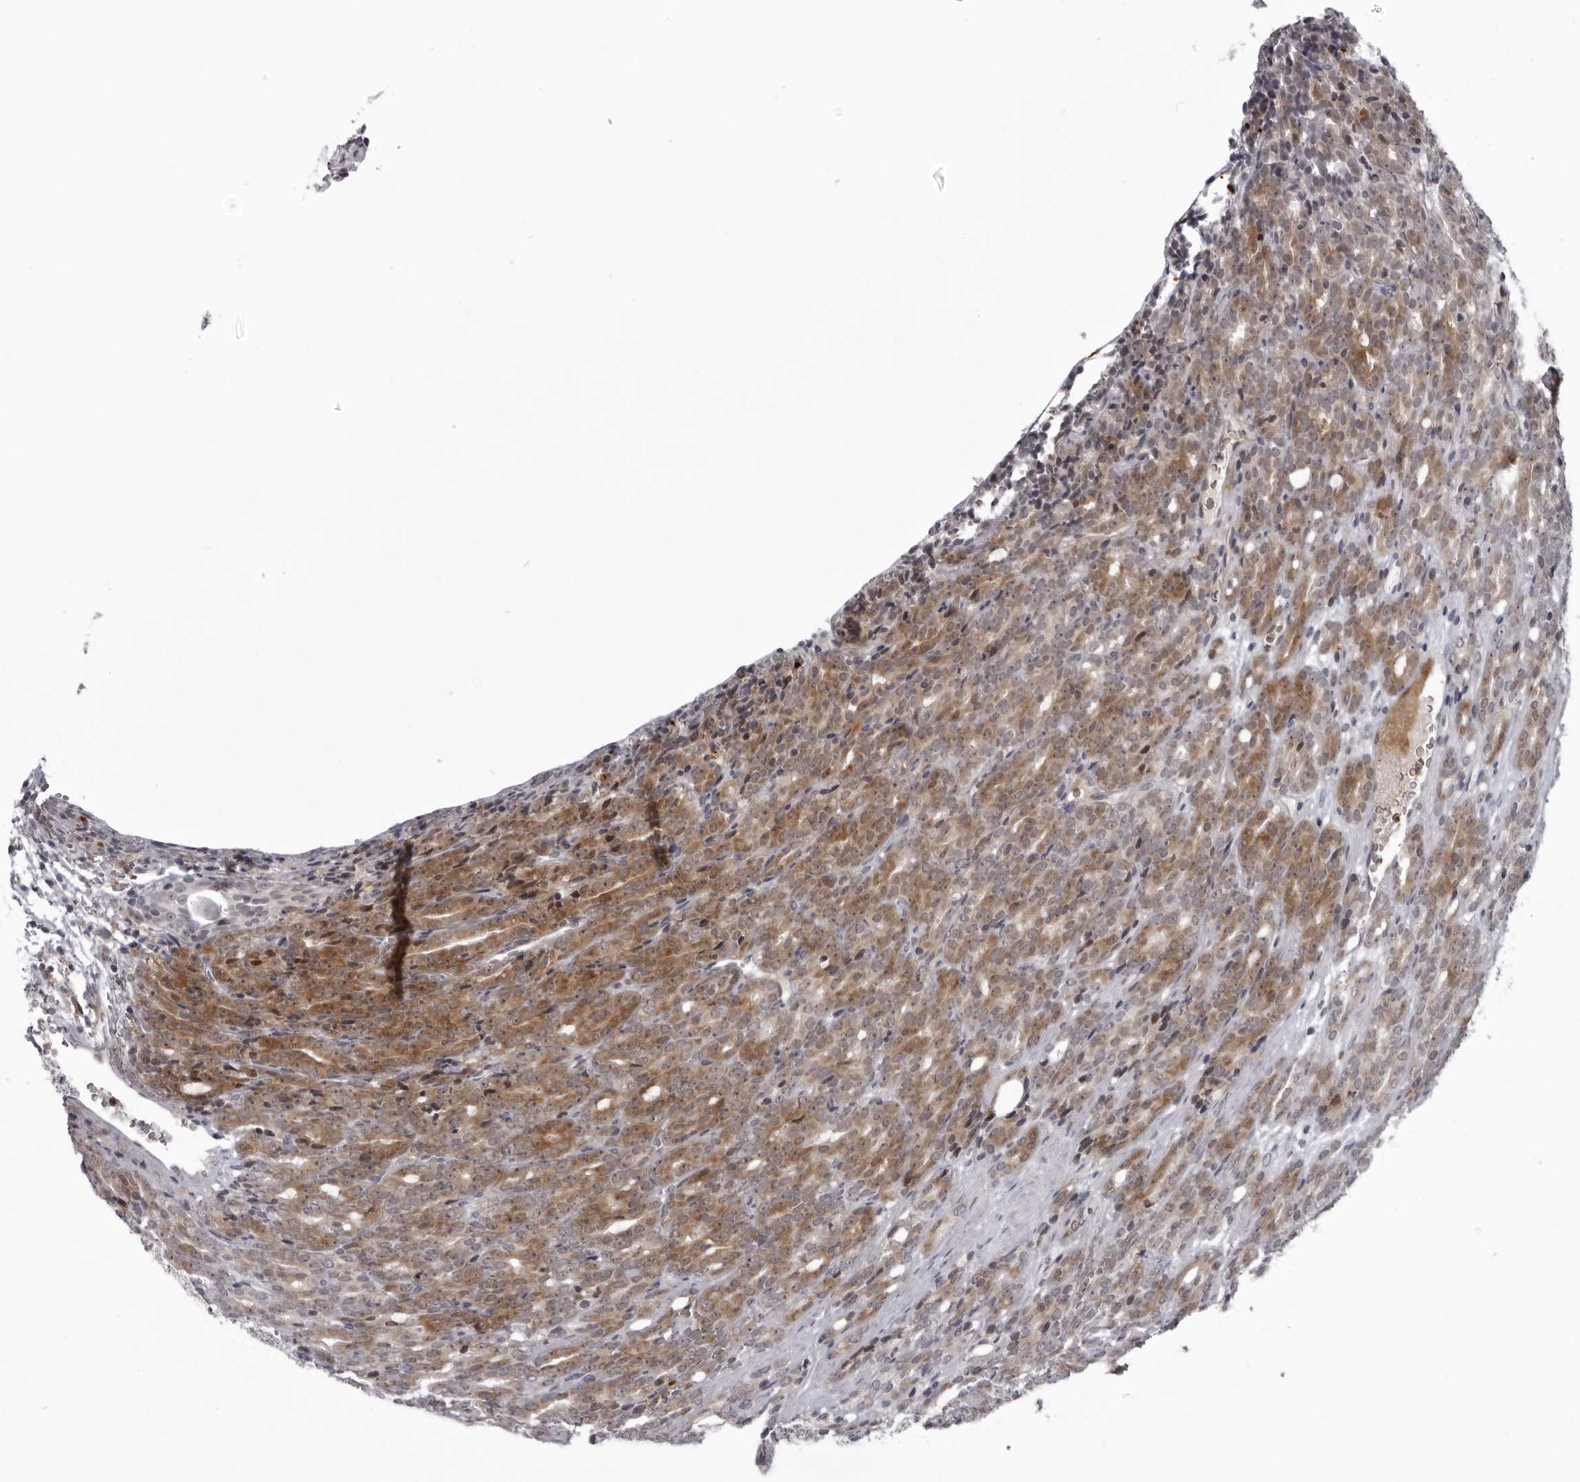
{"staining": {"intensity": "moderate", "quantity": ">75%", "location": "cytoplasmic/membranous"}, "tissue": "prostate cancer", "cell_type": "Tumor cells", "image_type": "cancer", "snomed": [{"axis": "morphology", "description": "Adenocarcinoma, High grade"}, {"axis": "topography", "description": "Prostate"}], "caption": "An image showing moderate cytoplasmic/membranous staining in about >75% of tumor cells in prostate cancer (high-grade adenocarcinoma), as visualized by brown immunohistochemical staining.", "gene": "THOP1", "patient": {"sex": "male", "age": 62}}